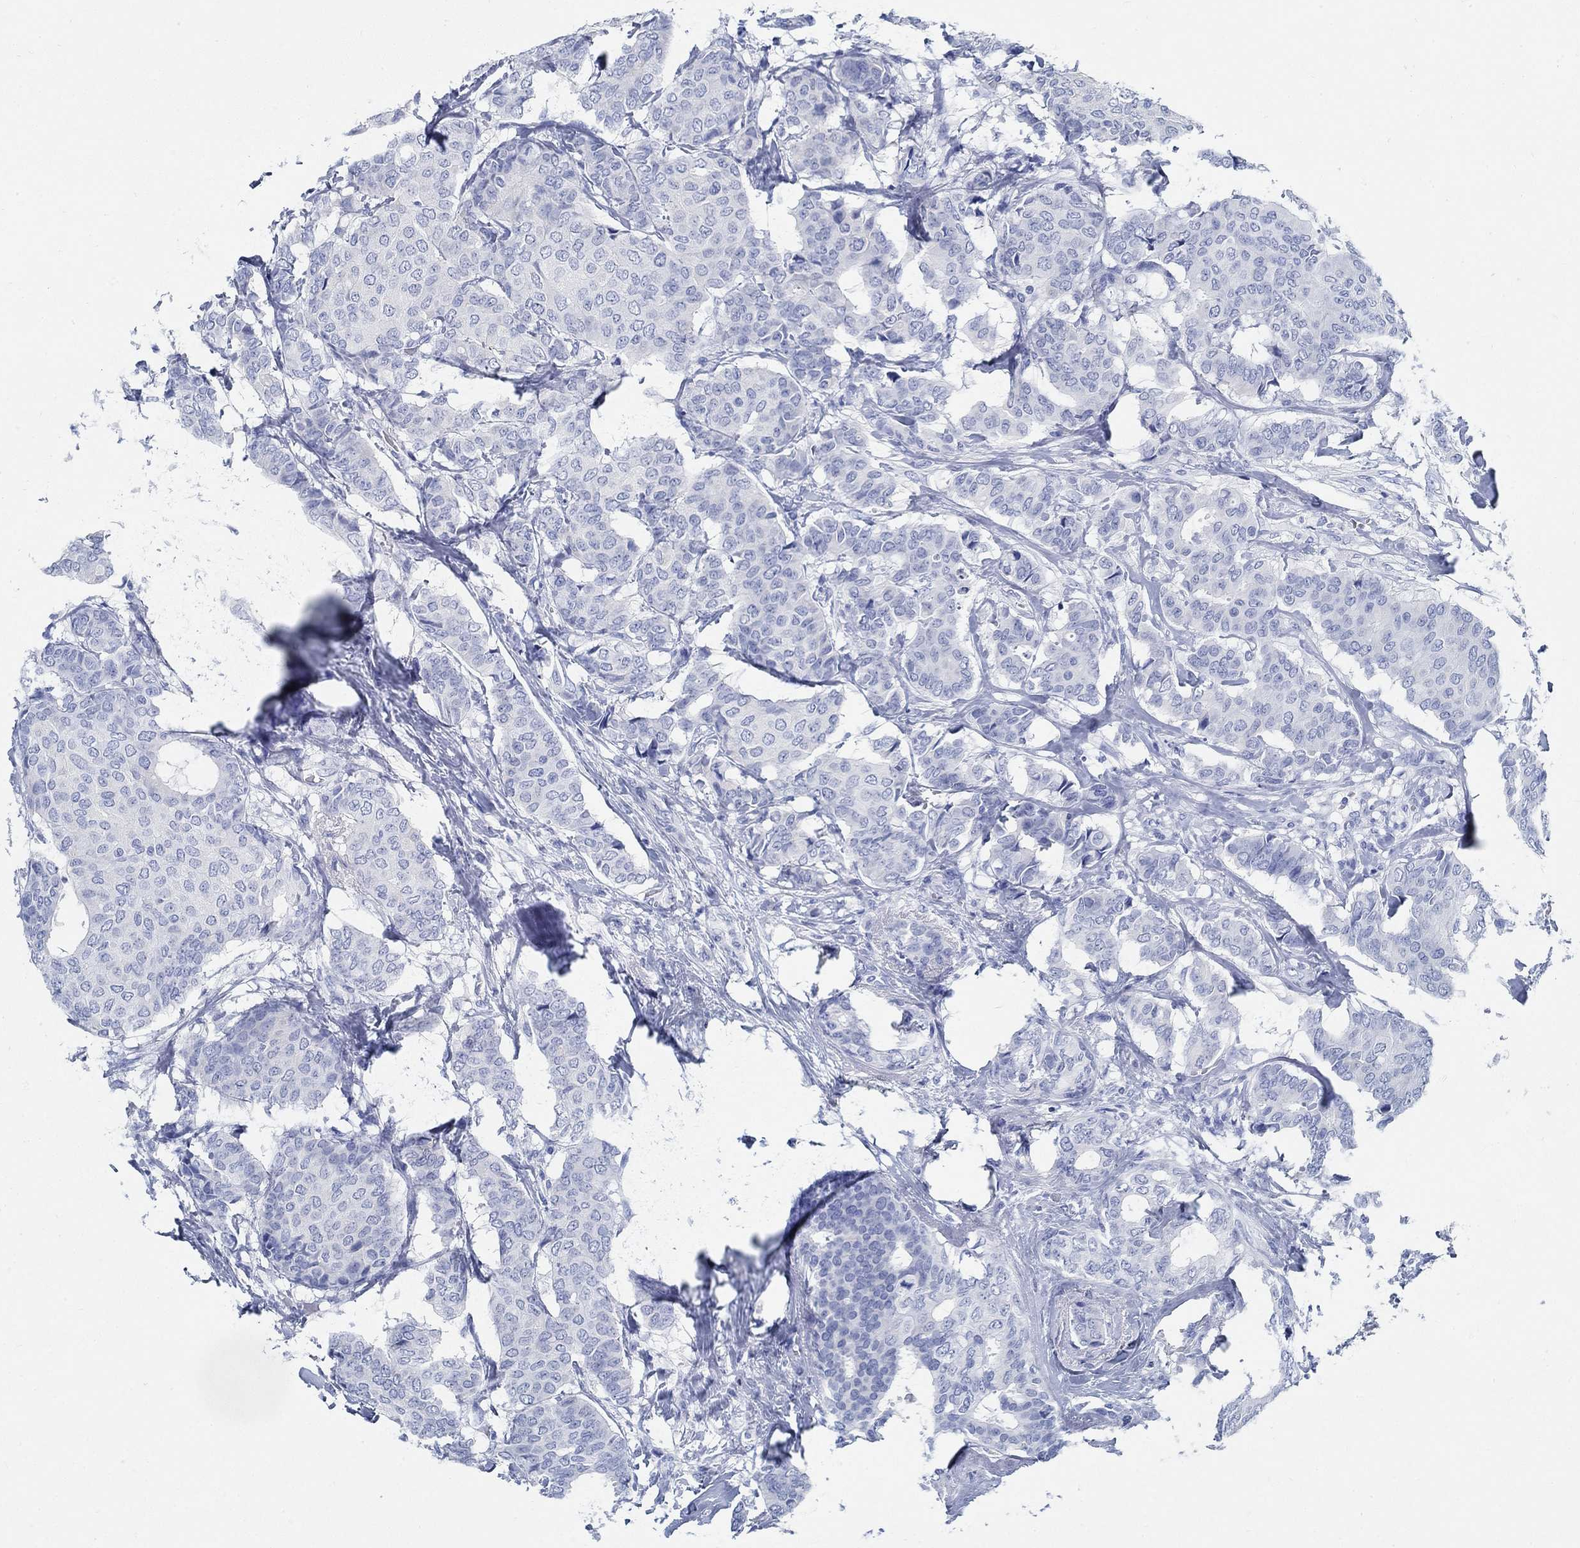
{"staining": {"intensity": "negative", "quantity": "none", "location": "none"}, "tissue": "breast cancer", "cell_type": "Tumor cells", "image_type": "cancer", "snomed": [{"axis": "morphology", "description": "Duct carcinoma"}, {"axis": "topography", "description": "Breast"}], "caption": "A high-resolution image shows immunohistochemistry (IHC) staining of intraductal carcinoma (breast), which reveals no significant expression in tumor cells.", "gene": "SLC45A1", "patient": {"sex": "female", "age": 75}}